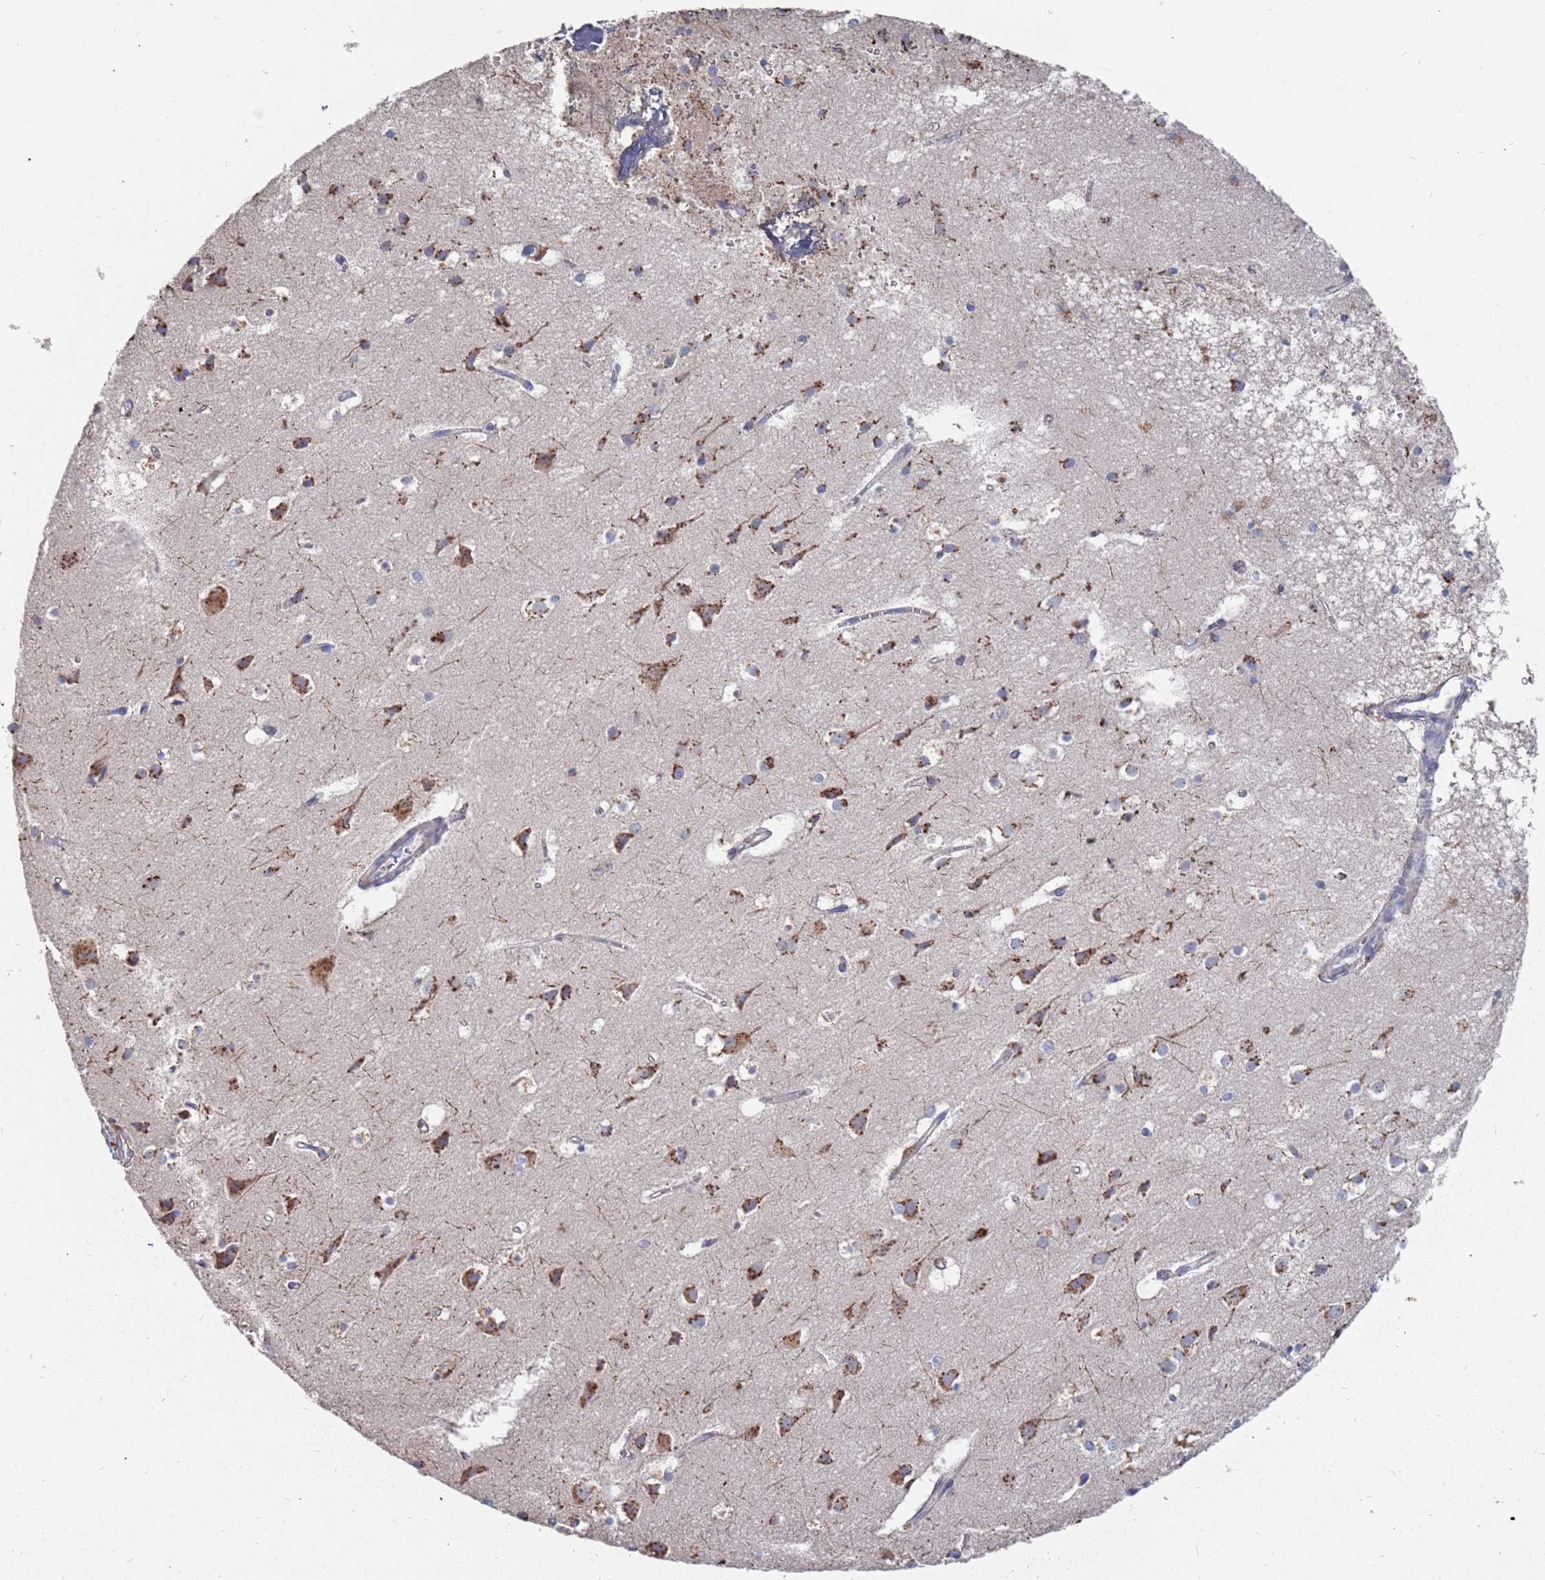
{"staining": {"intensity": "negative", "quantity": "none", "location": "none"}, "tissue": "cerebral cortex", "cell_type": "Endothelial cells", "image_type": "normal", "snomed": [{"axis": "morphology", "description": "Normal tissue, NOS"}, {"axis": "topography", "description": "Cerebral cortex"}], "caption": "DAB immunohistochemical staining of unremarkable cerebral cortex displays no significant expression in endothelial cells.", "gene": "TCEANC2", "patient": {"sex": "male", "age": 54}}